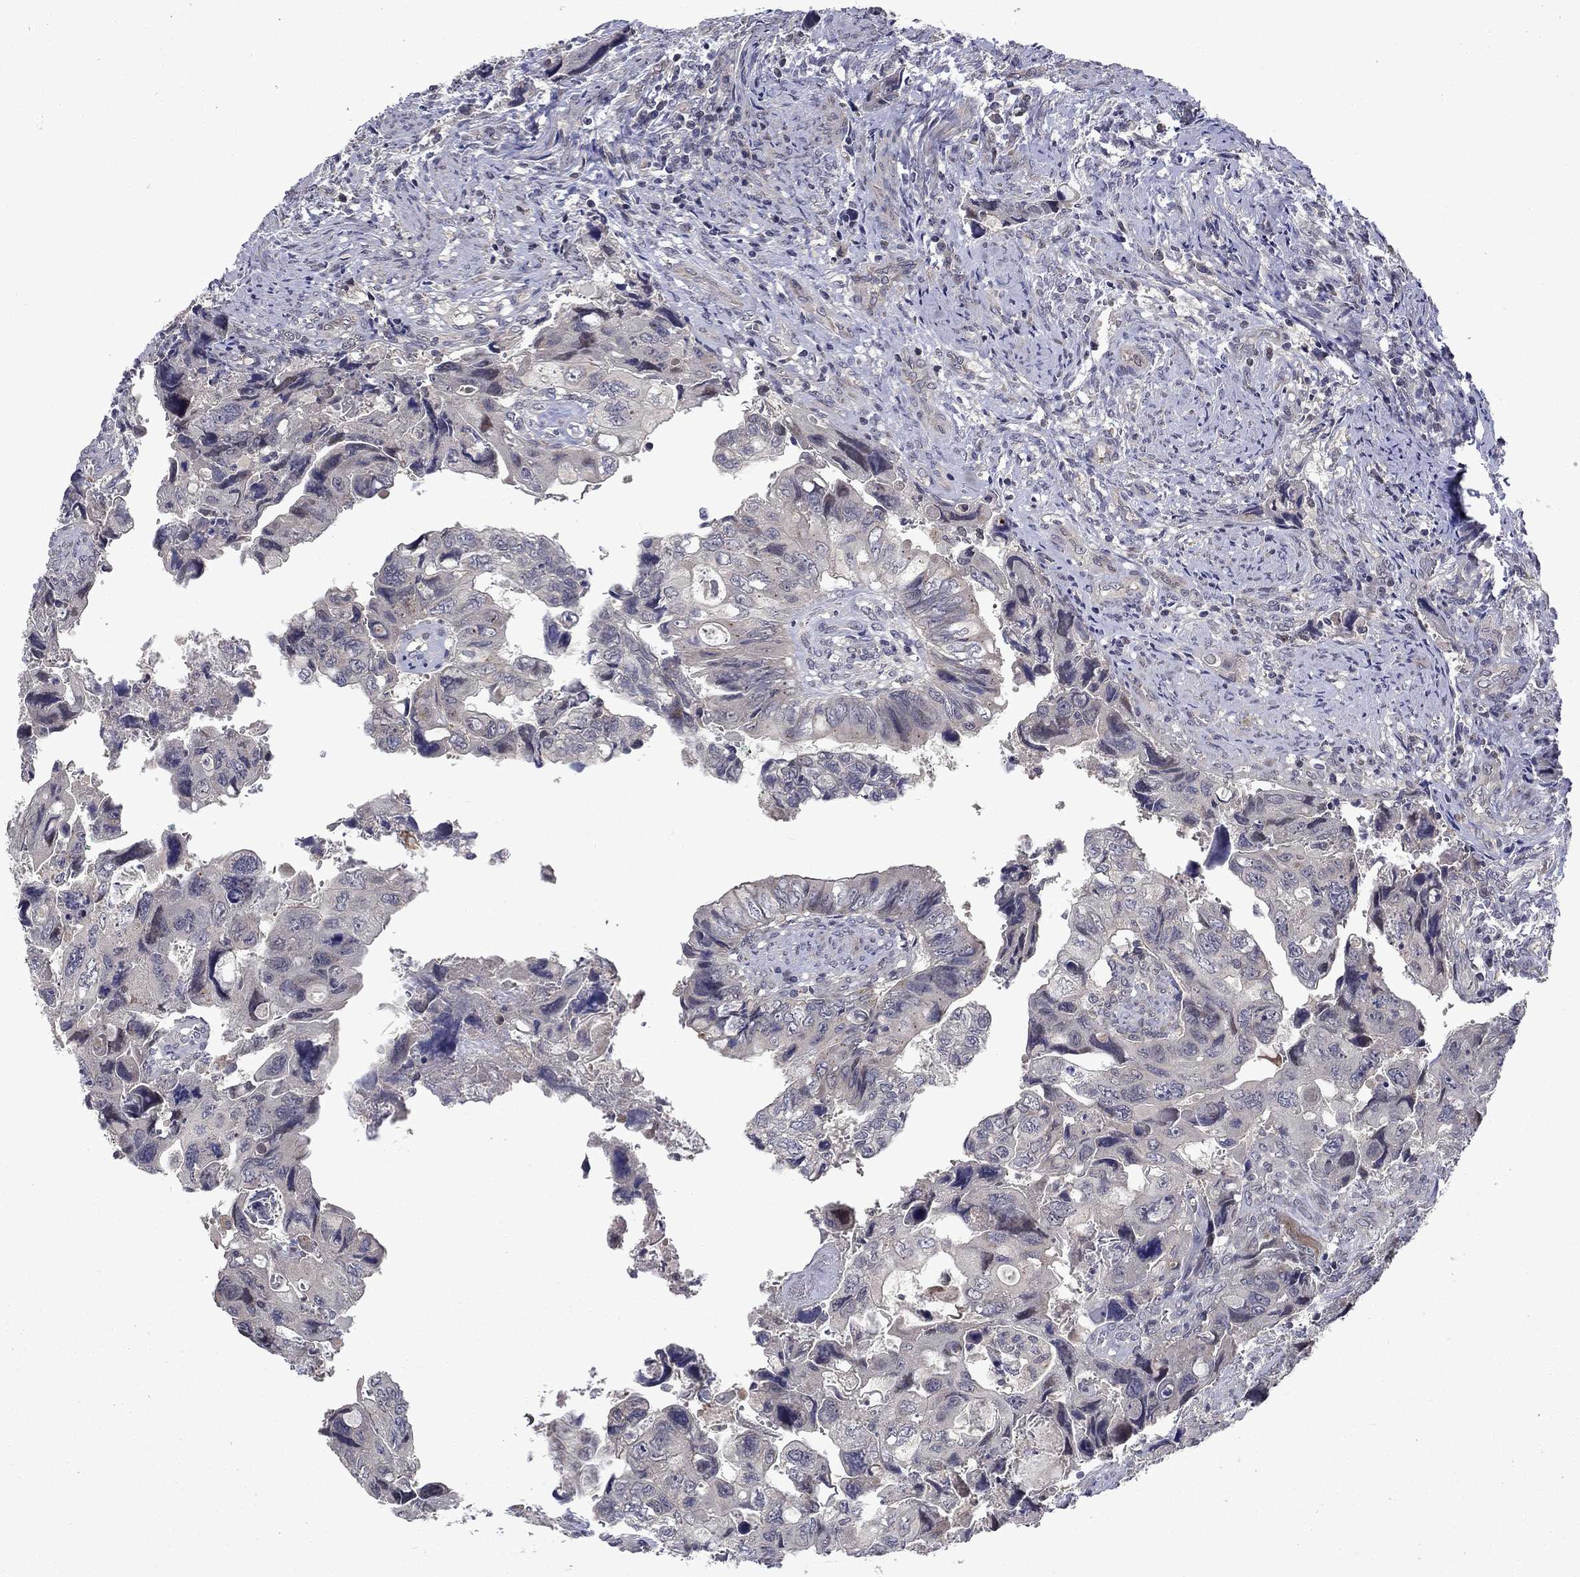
{"staining": {"intensity": "negative", "quantity": "none", "location": "none"}, "tissue": "colorectal cancer", "cell_type": "Tumor cells", "image_type": "cancer", "snomed": [{"axis": "morphology", "description": "Adenocarcinoma, NOS"}, {"axis": "topography", "description": "Rectum"}], "caption": "The photomicrograph exhibits no staining of tumor cells in adenocarcinoma (colorectal).", "gene": "FAM3B", "patient": {"sex": "male", "age": 62}}